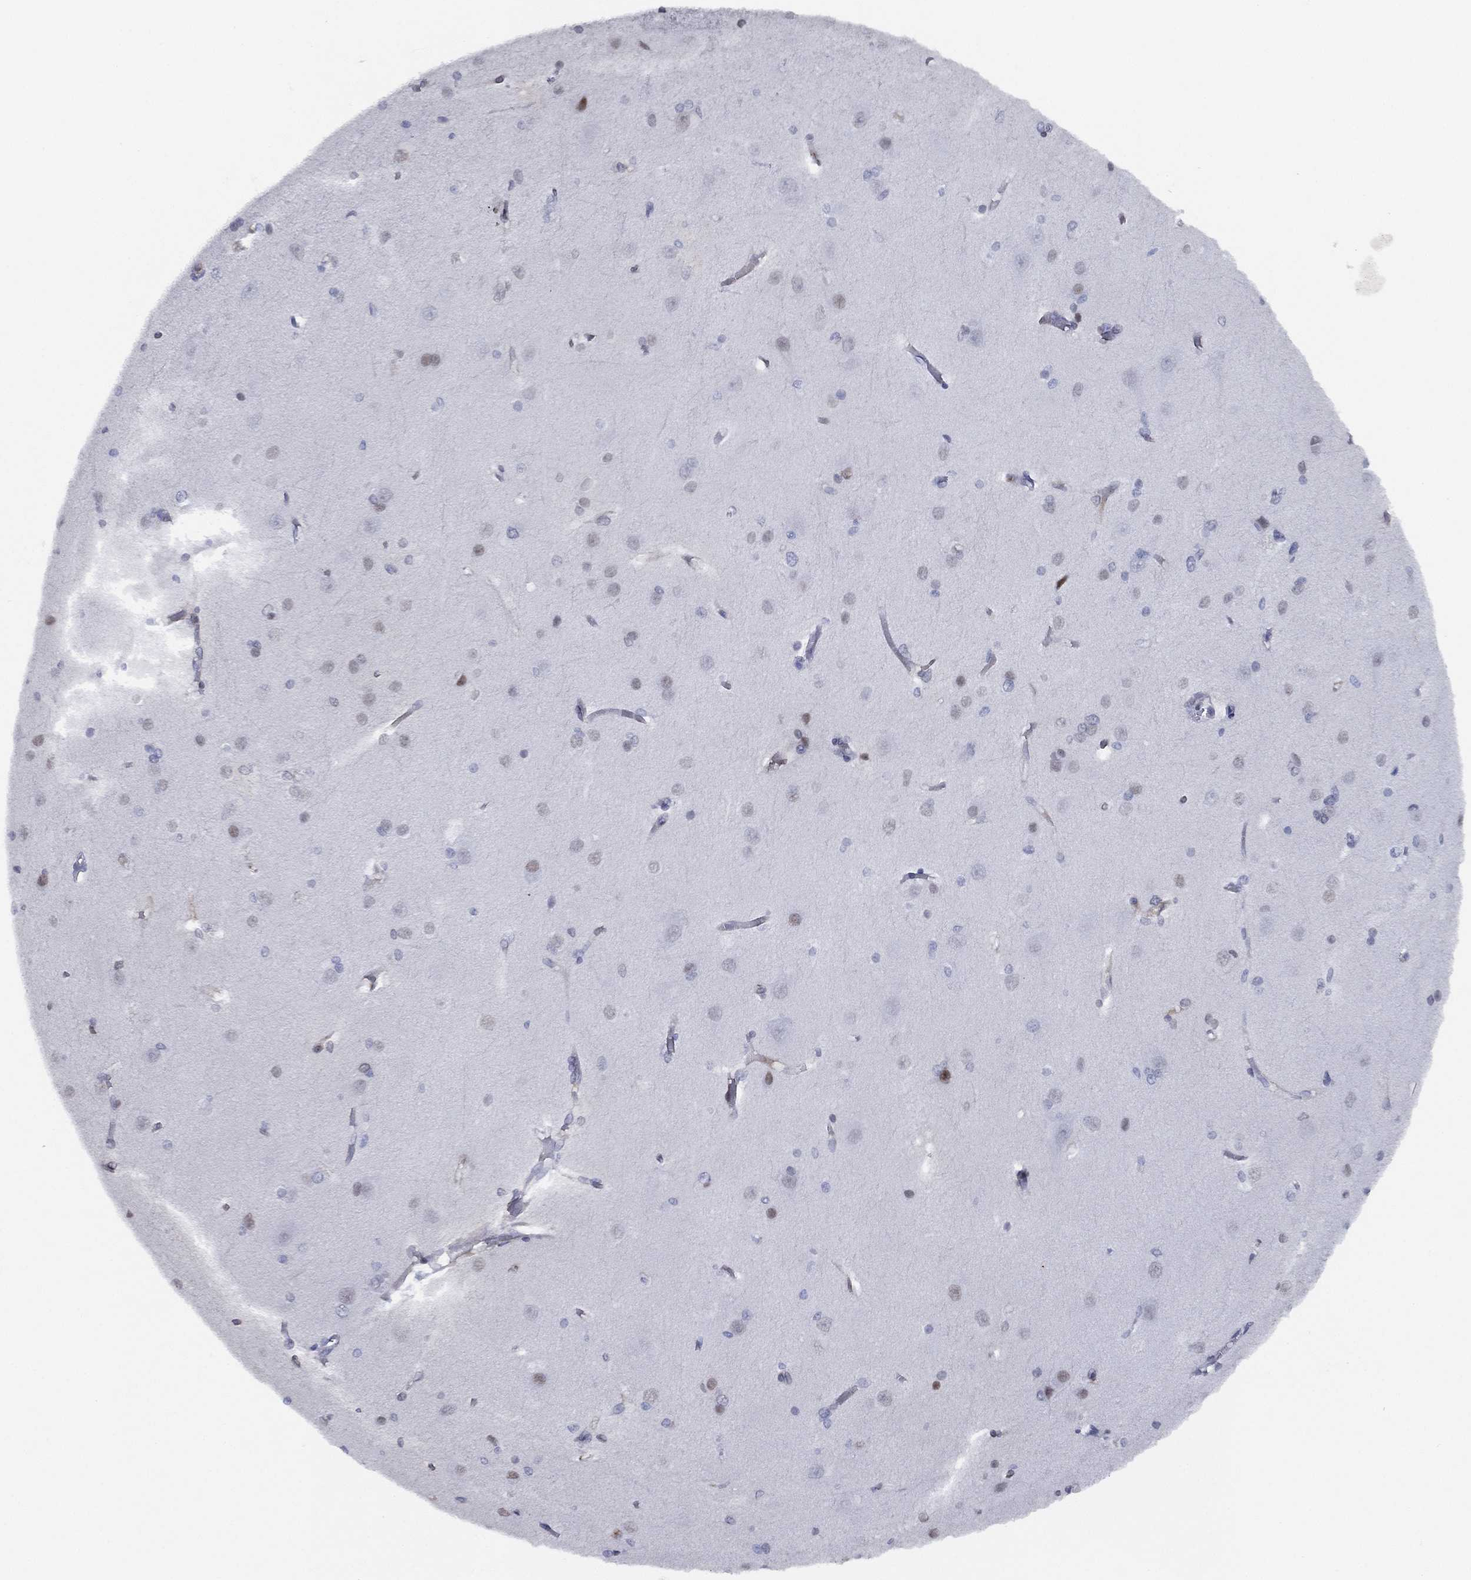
{"staining": {"intensity": "strong", "quantity": ">75%", "location": "cytoplasmic/membranous"}, "tissue": "cerebral cortex", "cell_type": "Endothelial cells", "image_type": "normal", "snomed": [{"axis": "morphology", "description": "Normal tissue, NOS"}, {"axis": "topography", "description": "Cerebral cortex"}], "caption": "IHC staining of benign cerebral cortex, which demonstrates high levels of strong cytoplasmic/membranous expression in approximately >75% of endothelial cells indicating strong cytoplasmic/membranous protein staining. The staining was performed using DAB (3,3'-diaminobenzidine) (brown) for protein detection and nuclei were counterstained in hematoxylin (blue).", "gene": "MAS1", "patient": {"sex": "male", "age": 37}}